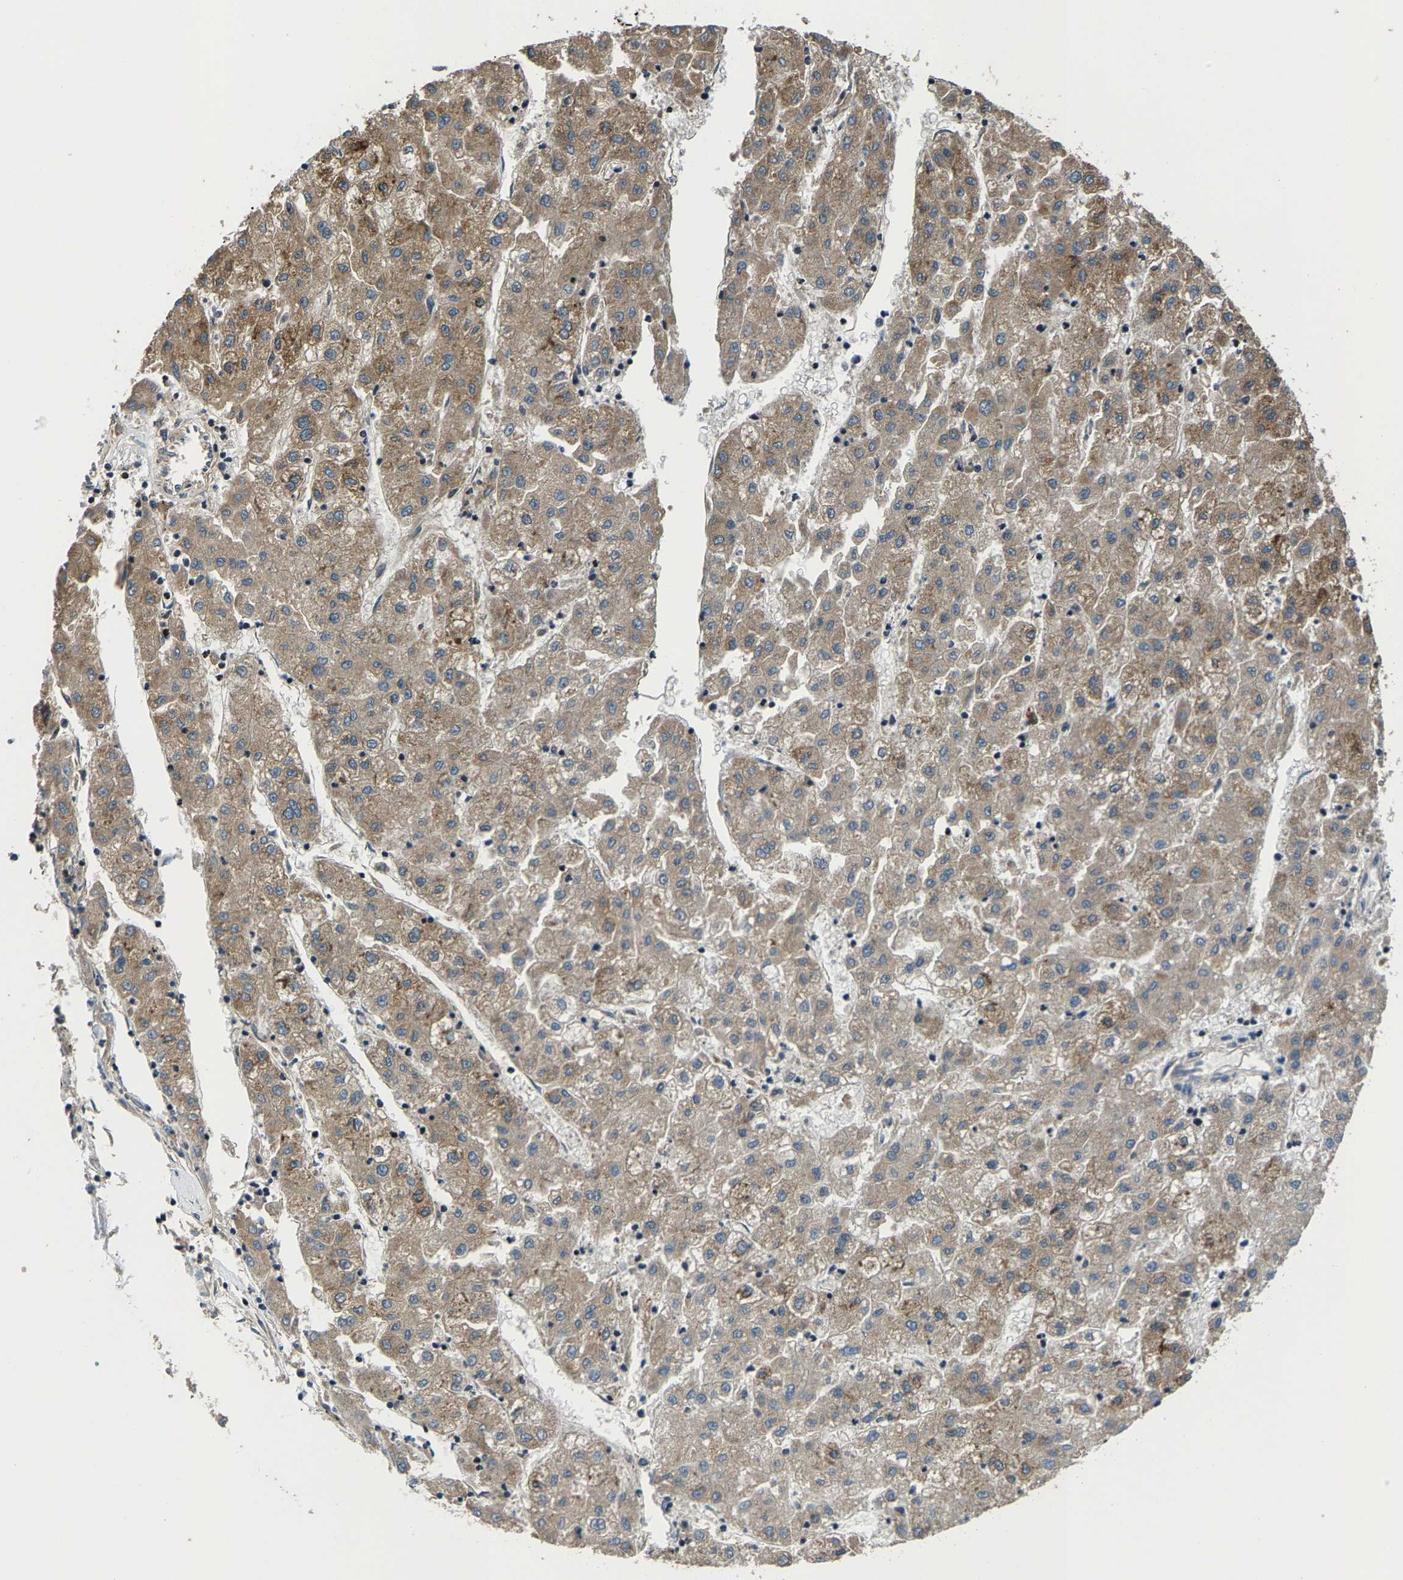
{"staining": {"intensity": "moderate", "quantity": ">75%", "location": "cytoplasmic/membranous"}, "tissue": "liver cancer", "cell_type": "Tumor cells", "image_type": "cancer", "snomed": [{"axis": "morphology", "description": "Carcinoma, Hepatocellular, NOS"}, {"axis": "topography", "description": "Liver"}], "caption": "Approximately >75% of tumor cells in liver hepatocellular carcinoma exhibit moderate cytoplasmic/membranous protein positivity as visualized by brown immunohistochemical staining.", "gene": "AGBL3", "patient": {"sex": "male", "age": 72}}